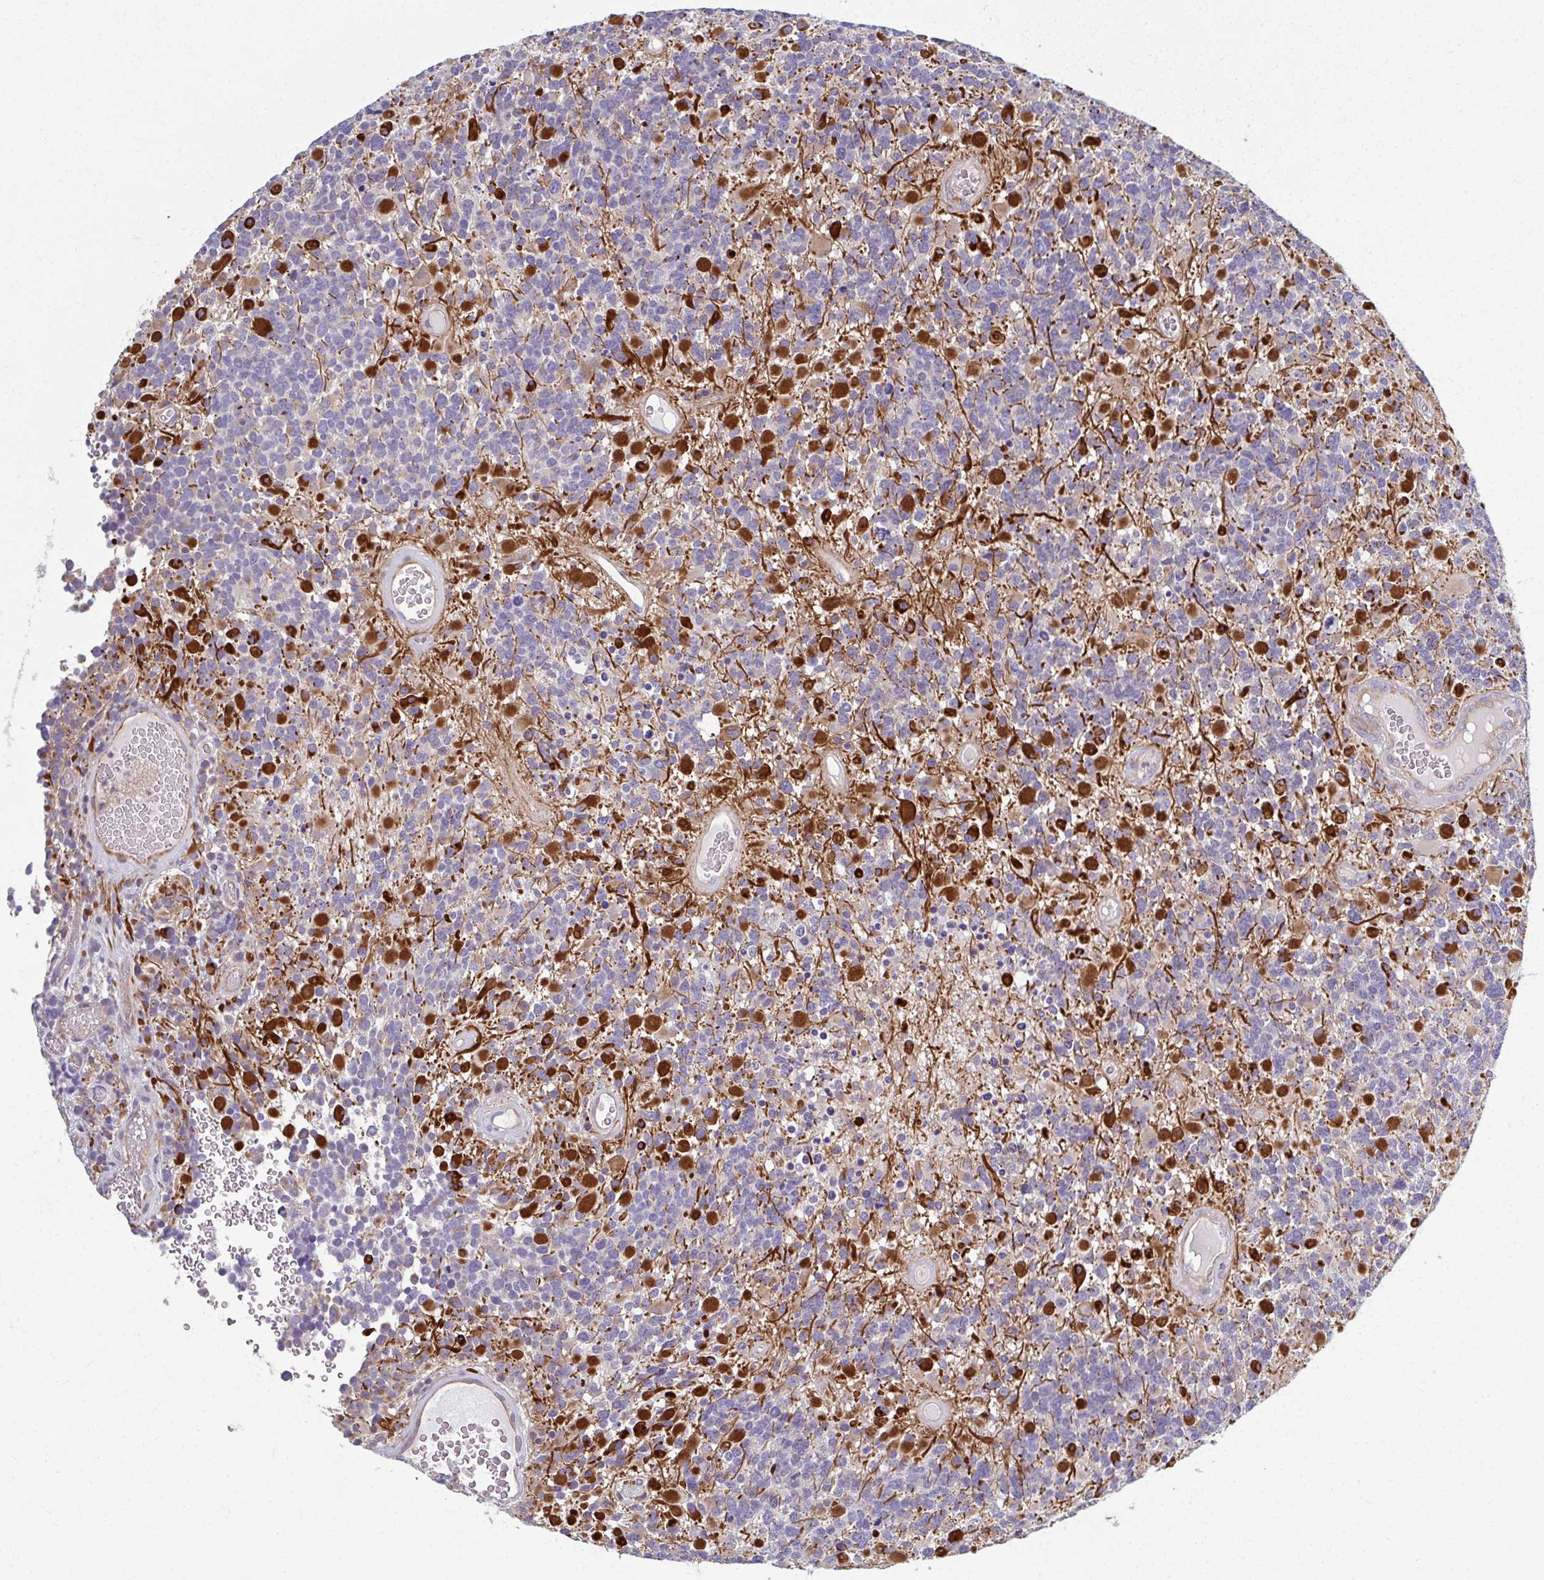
{"staining": {"intensity": "negative", "quantity": "none", "location": "none"}, "tissue": "glioma", "cell_type": "Tumor cells", "image_type": "cancer", "snomed": [{"axis": "morphology", "description": "Glioma, malignant, High grade"}, {"axis": "topography", "description": "Brain"}], "caption": "The image shows no significant staining in tumor cells of high-grade glioma (malignant). Nuclei are stained in blue.", "gene": "EID2B", "patient": {"sex": "female", "age": 40}}